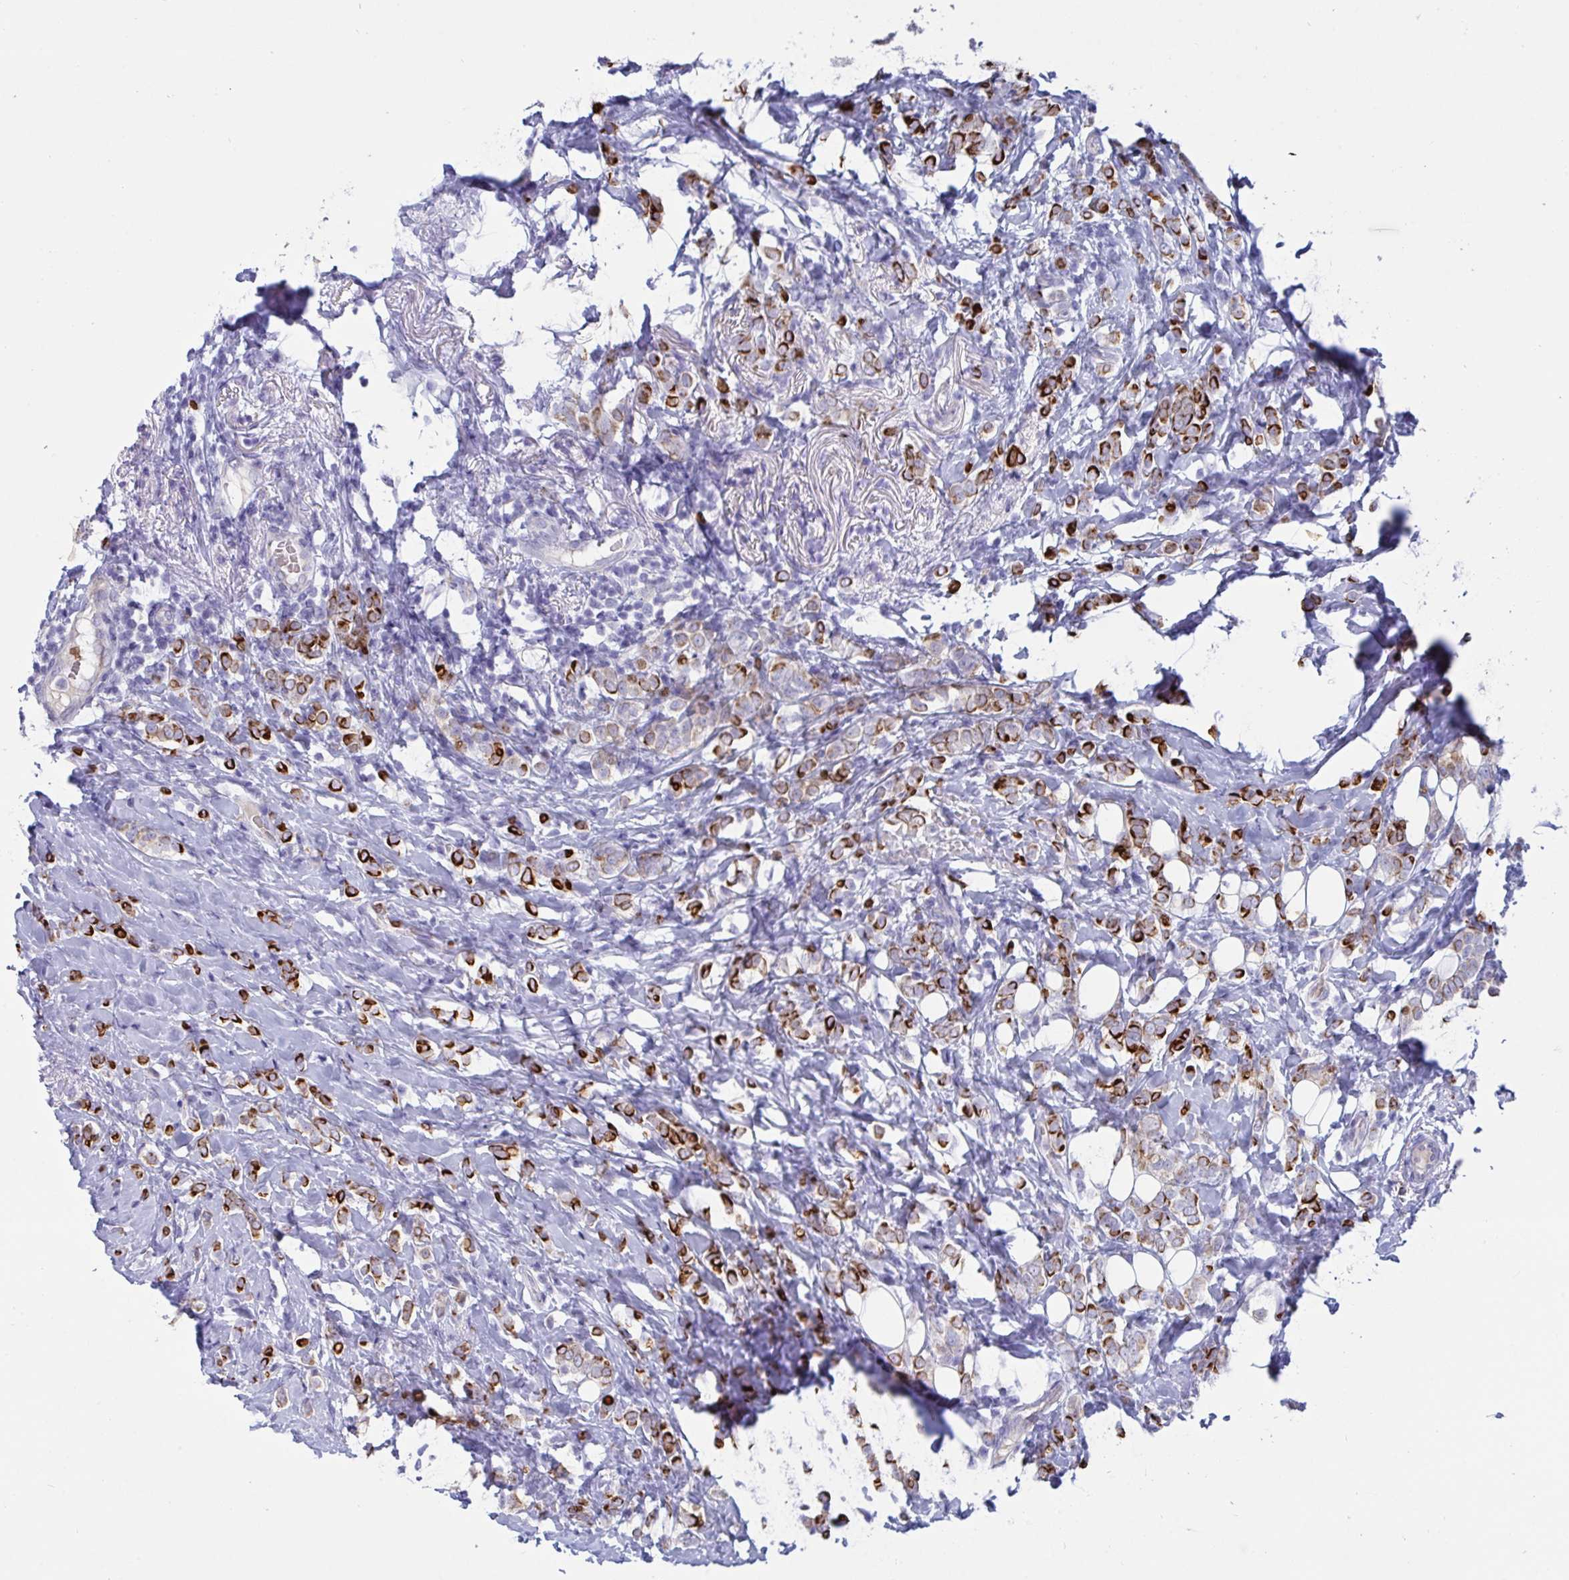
{"staining": {"intensity": "strong", "quantity": ">75%", "location": "cytoplasmic/membranous"}, "tissue": "breast cancer", "cell_type": "Tumor cells", "image_type": "cancer", "snomed": [{"axis": "morphology", "description": "Lobular carcinoma"}, {"axis": "topography", "description": "Breast"}], "caption": "Lobular carcinoma (breast) stained with a brown dye demonstrates strong cytoplasmic/membranous positive staining in approximately >75% of tumor cells.", "gene": "TAS2R38", "patient": {"sex": "female", "age": 49}}